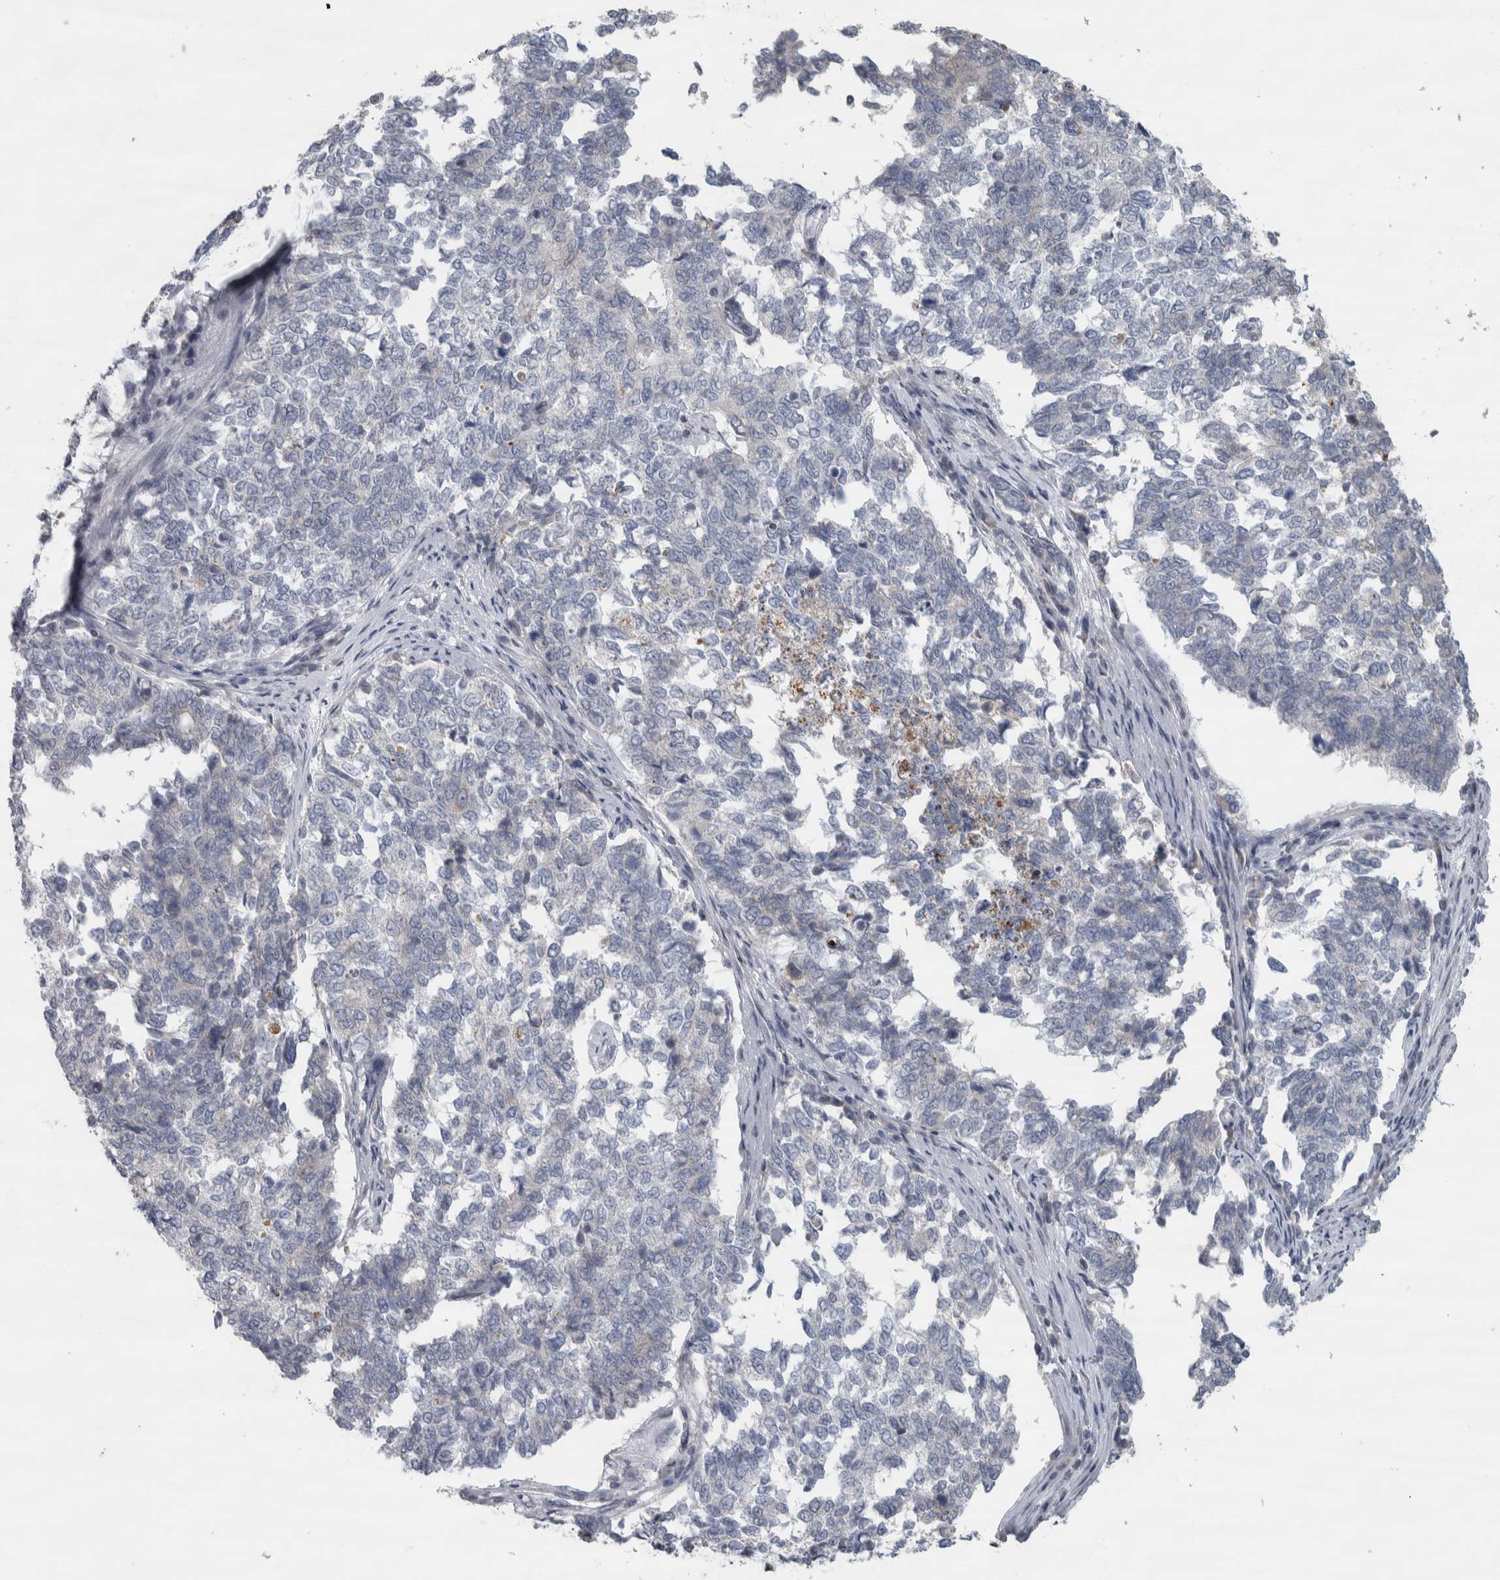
{"staining": {"intensity": "negative", "quantity": "none", "location": "none"}, "tissue": "cervical cancer", "cell_type": "Tumor cells", "image_type": "cancer", "snomed": [{"axis": "morphology", "description": "Squamous cell carcinoma, NOS"}, {"axis": "topography", "description": "Cervix"}], "caption": "Tumor cells are negative for brown protein staining in cervical squamous cell carcinoma. Brightfield microscopy of immunohistochemistry stained with DAB (brown) and hematoxylin (blue), captured at high magnification.", "gene": "SIGMAR1", "patient": {"sex": "female", "age": 63}}